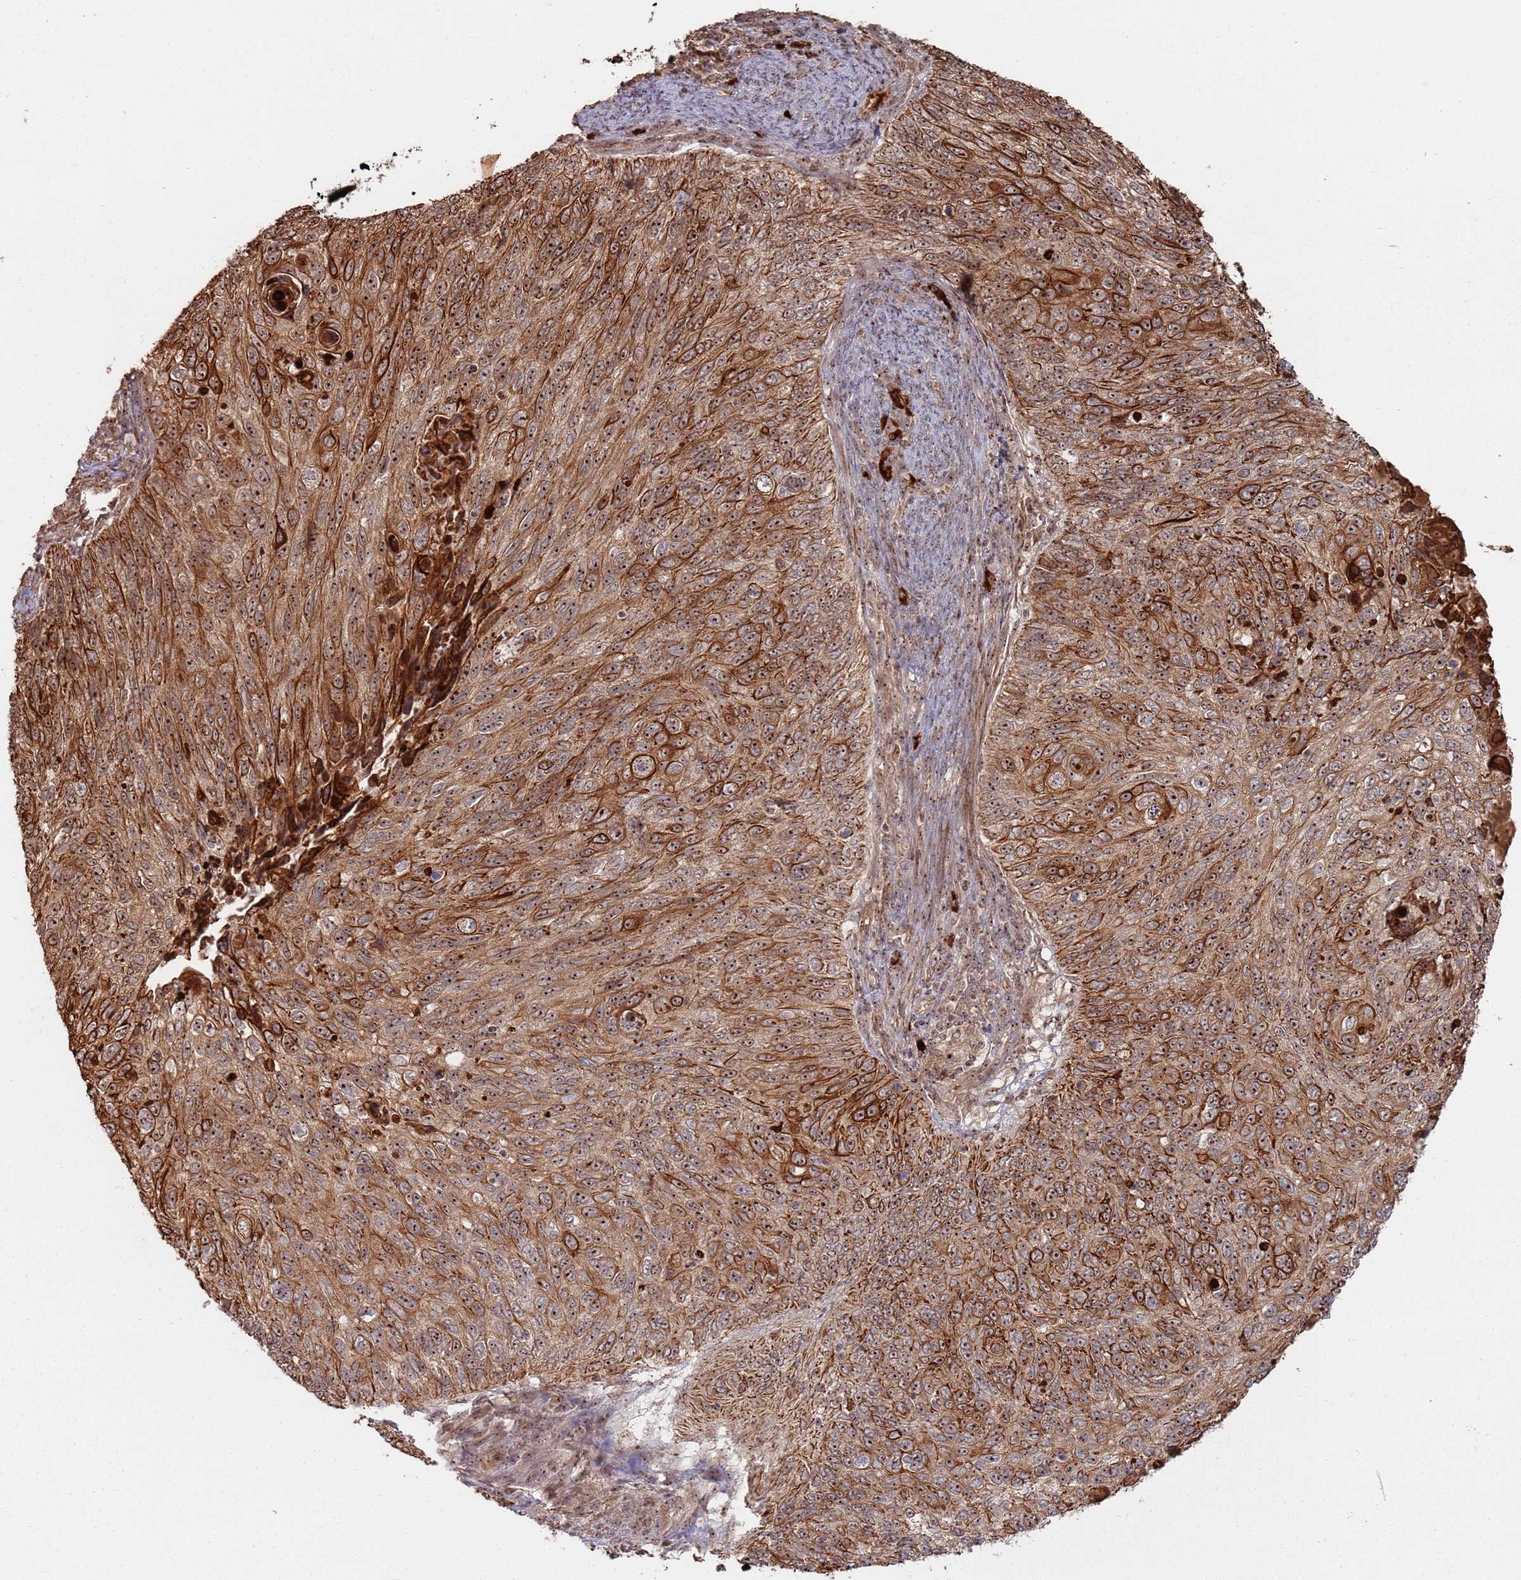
{"staining": {"intensity": "strong", "quantity": ">75%", "location": "cytoplasmic/membranous,nuclear"}, "tissue": "cervical cancer", "cell_type": "Tumor cells", "image_type": "cancer", "snomed": [{"axis": "morphology", "description": "Squamous cell carcinoma, NOS"}, {"axis": "topography", "description": "Cervix"}], "caption": "Immunohistochemical staining of cervical cancer (squamous cell carcinoma) reveals high levels of strong cytoplasmic/membranous and nuclear protein staining in approximately >75% of tumor cells. (Stains: DAB in brown, nuclei in blue, Microscopy: brightfield microscopy at high magnification).", "gene": "UTP11", "patient": {"sex": "female", "age": 70}}